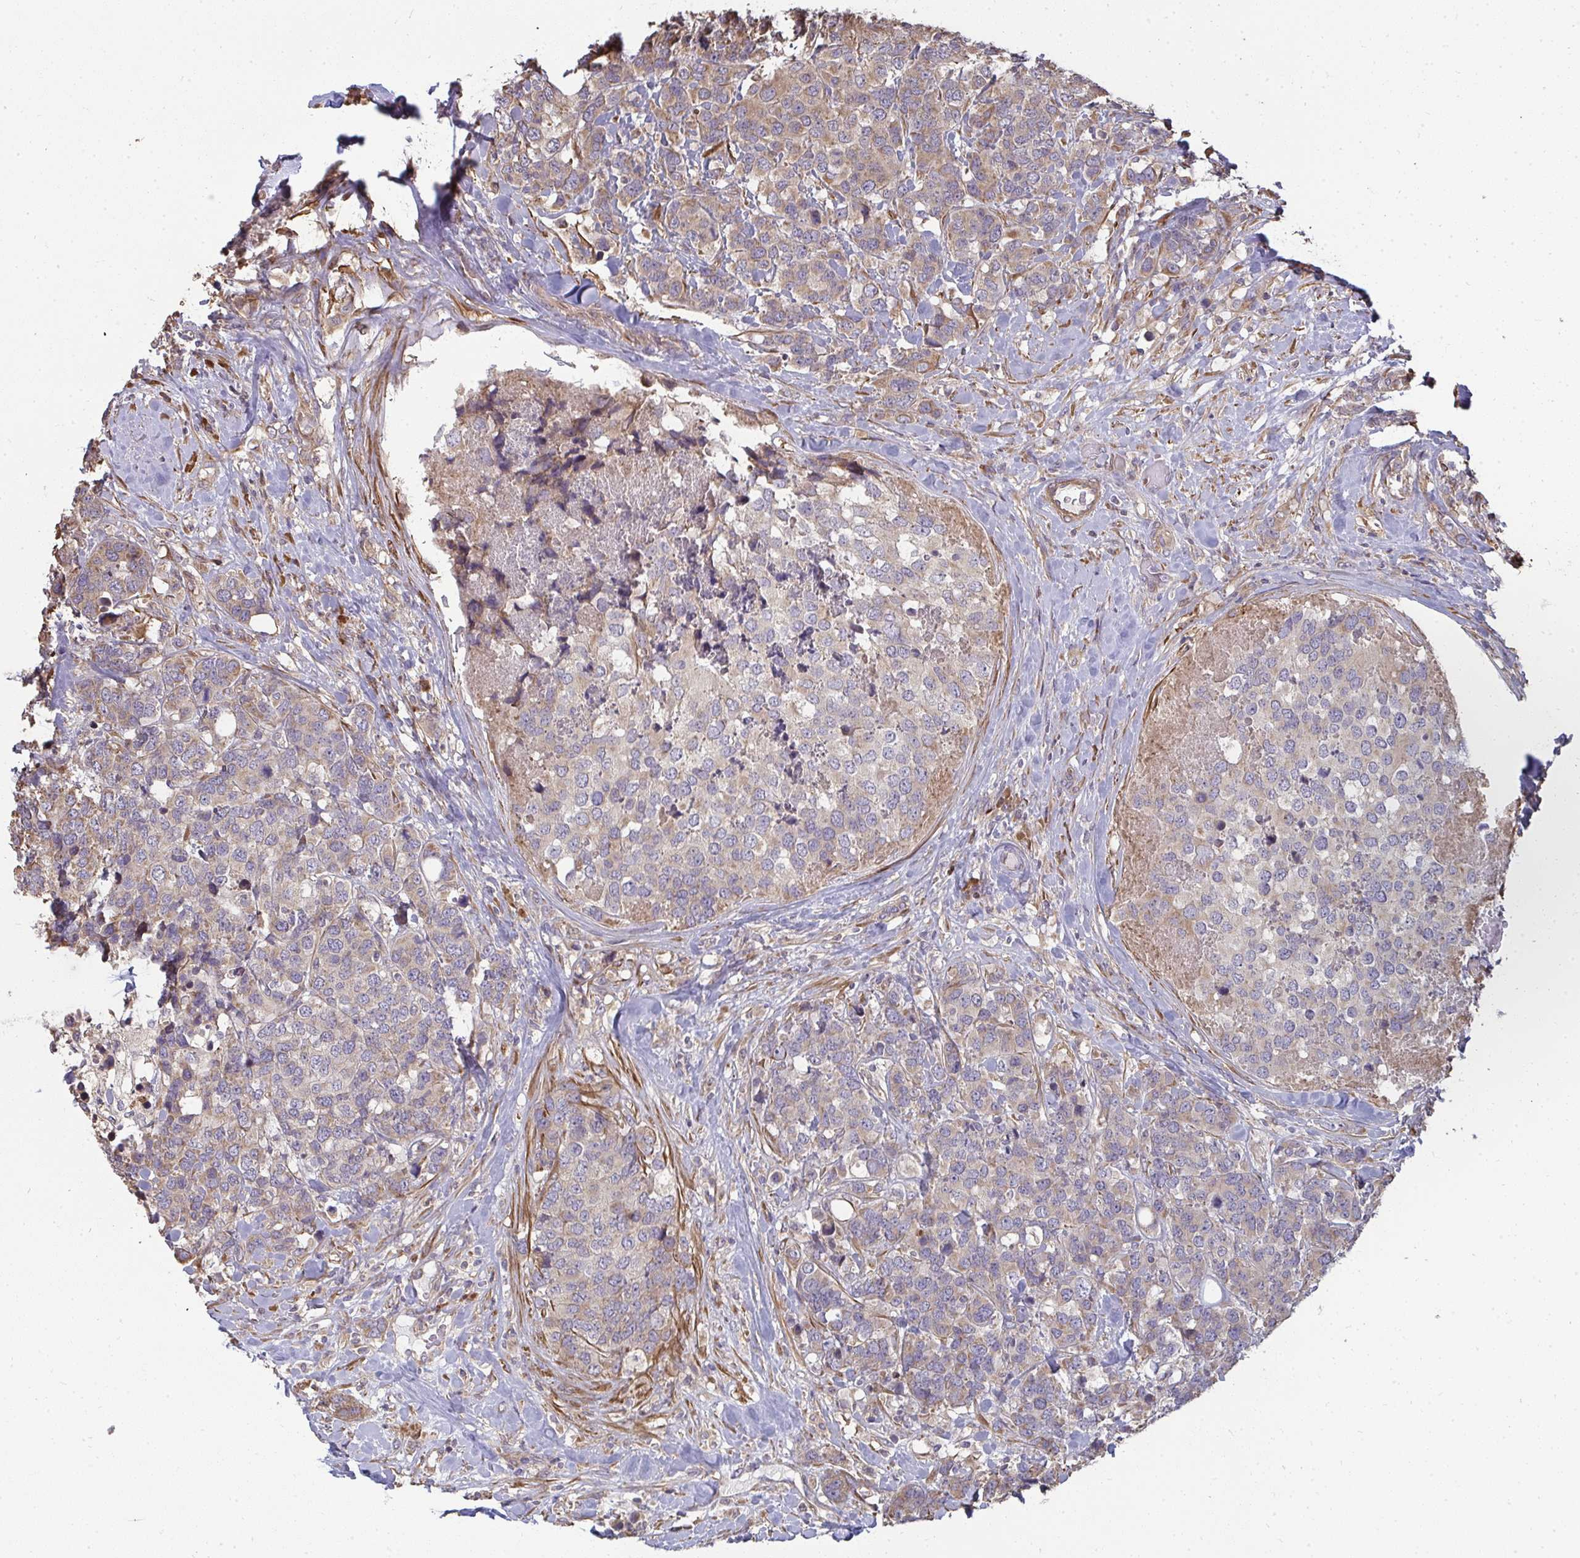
{"staining": {"intensity": "weak", "quantity": ">75%", "location": "cytoplasmic/membranous"}, "tissue": "breast cancer", "cell_type": "Tumor cells", "image_type": "cancer", "snomed": [{"axis": "morphology", "description": "Lobular carcinoma"}, {"axis": "topography", "description": "Breast"}], "caption": "Approximately >75% of tumor cells in human lobular carcinoma (breast) display weak cytoplasmic/membranous protein staining as visualized by brown immunohistochemical staining.", "gene": "ZFYVE28", "patient": {"sex": "female", "age": 59}}